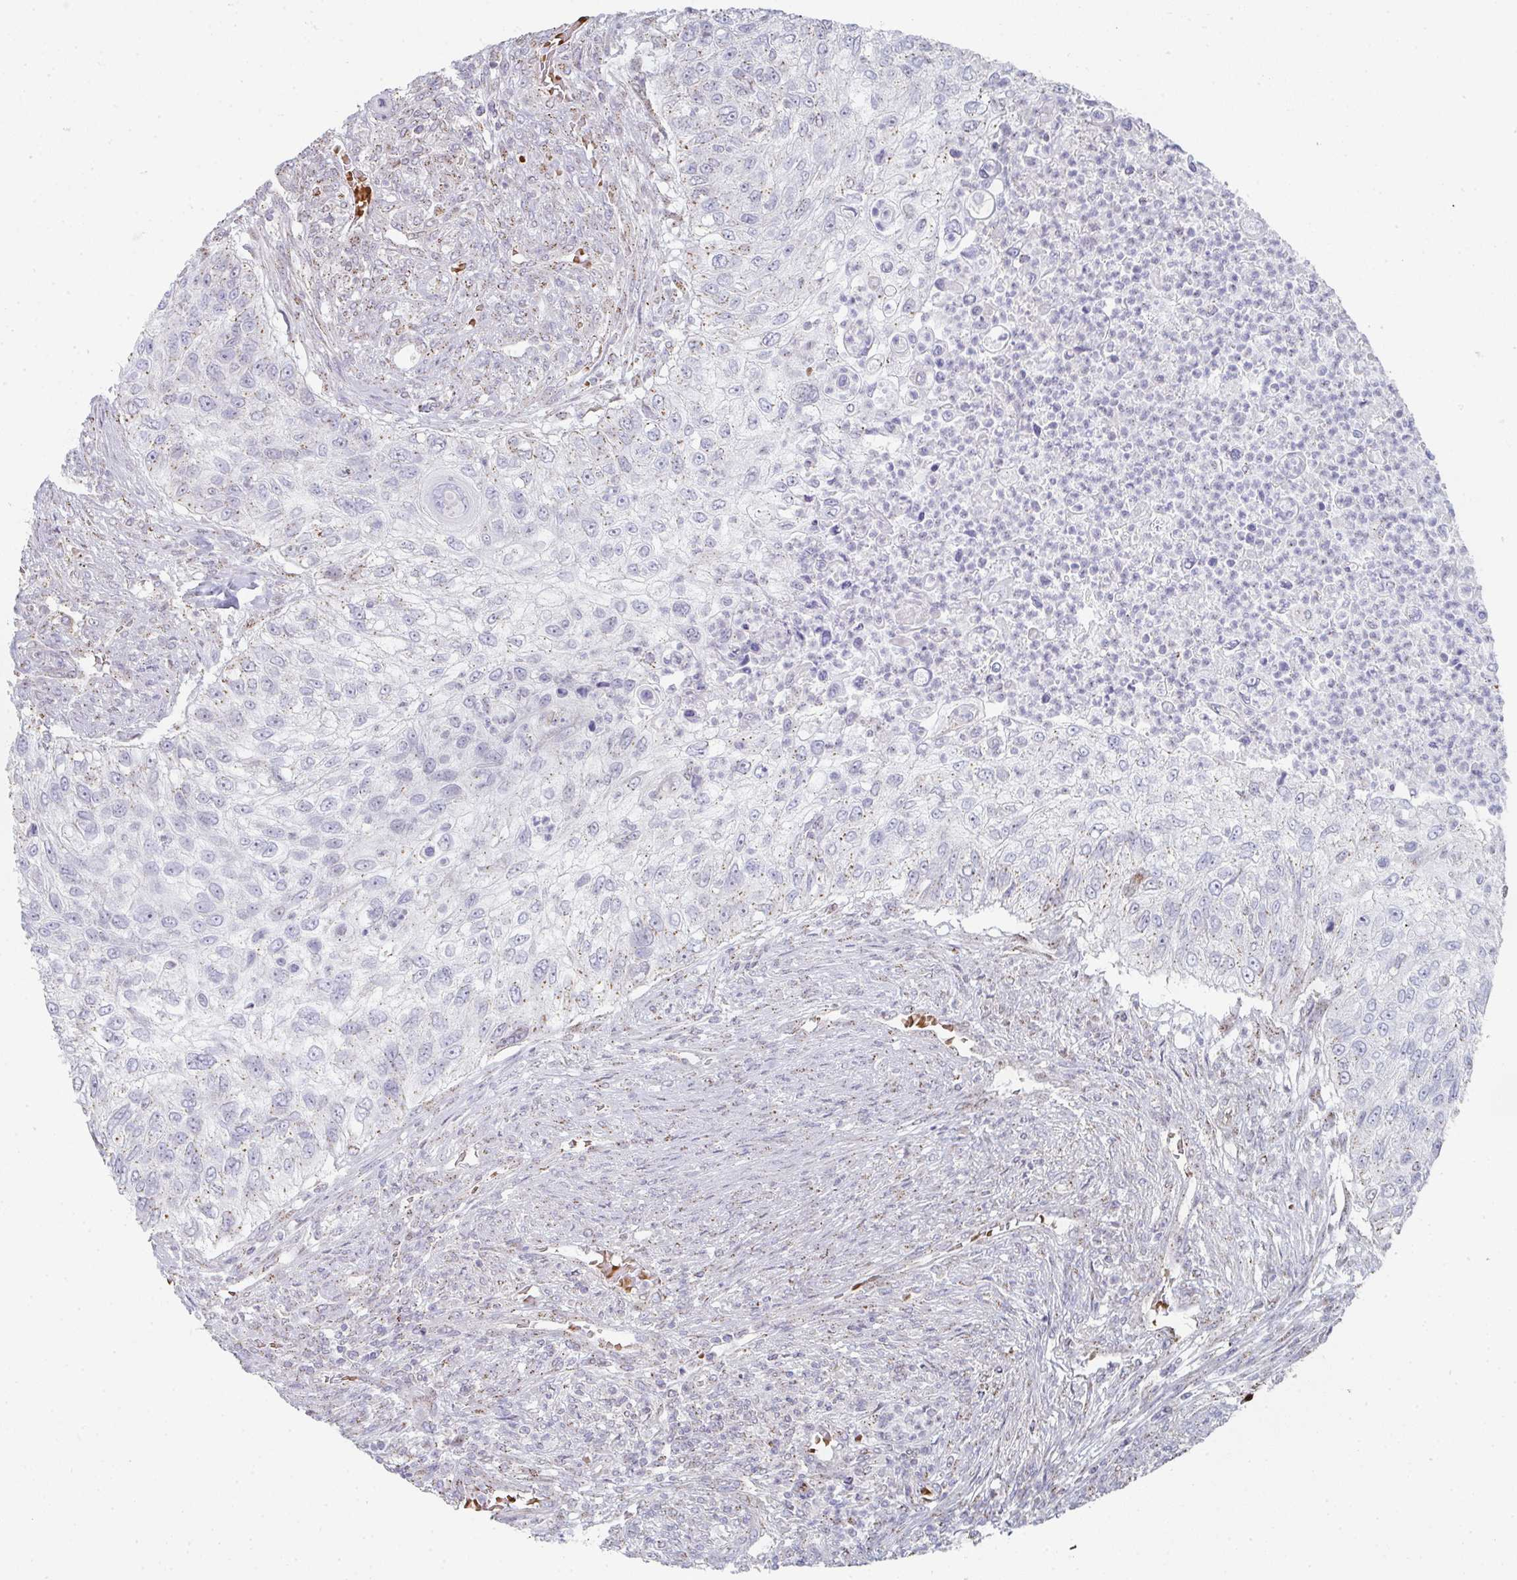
{"staining": {"intensity": "moderate", "quantity": "25%-75%", "location": "cytoplasmic/membranous"}, "tissue": "urothelial cancer", "cell_type": "Tumor cells", "image_type": "cancer", "snomed": [{"axis": "morphology", "description": "Urothelial carcinoma, High grade"}, {"axis": "topography", "description": "Urinary bladder"}], "caption": "High-magnification brightfield microscopy of urothelial cancer stained with DAB (brown) and counterstained with hematoxylin (blue). tumor cells exhibit moderate cytoplasmic/membranous staining is present in approximately25%-75% of cells. Using DAB (3,3'-diaminobenzidine) (brown) and hematoxylin (blue) stains, captured at high magnification using brightfield microscopy.", "gene": "ZNF526", "patient": {"sex": "female", "age": 60}}